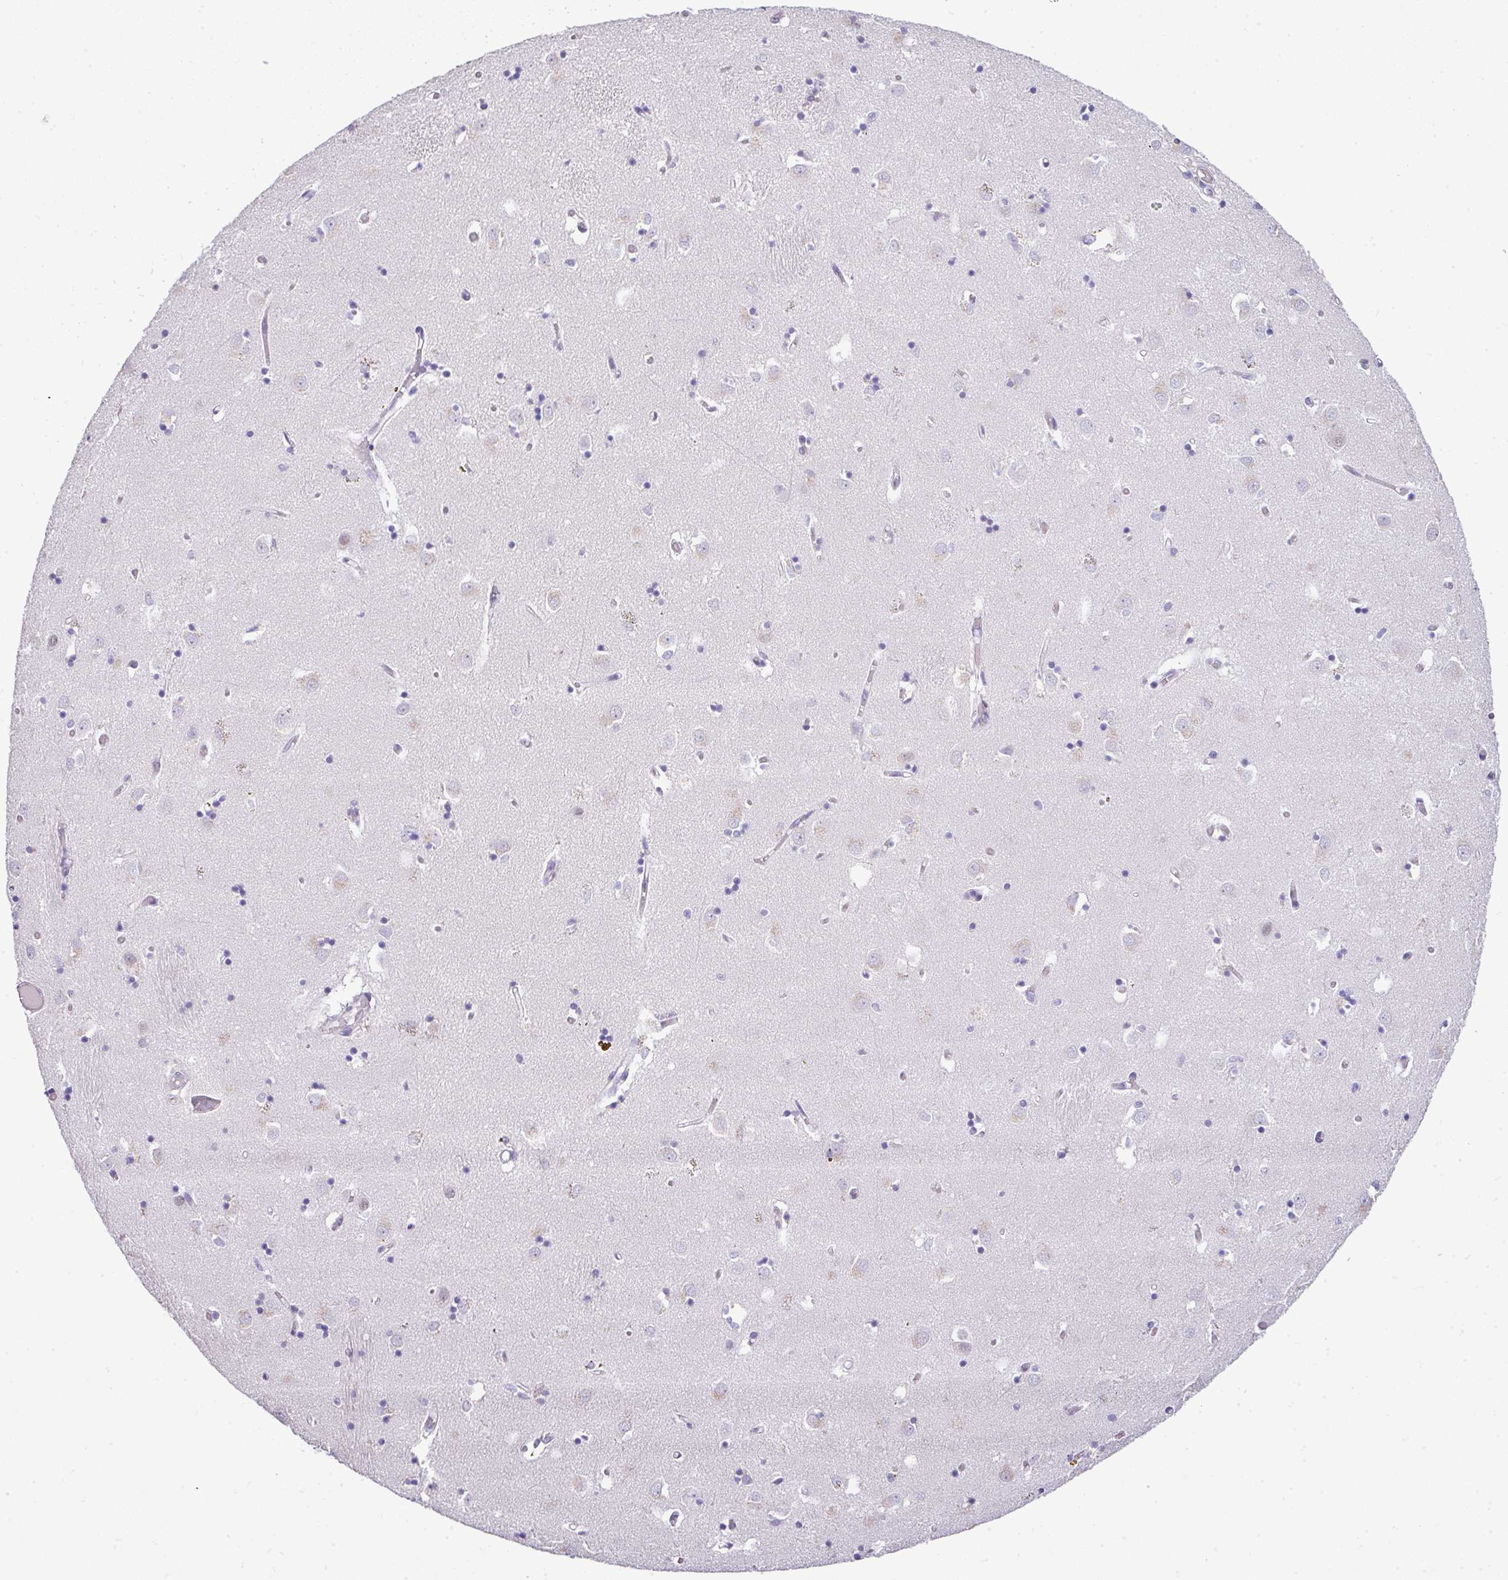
{"staining": {"intensity": "moderate", "quantity": "<25%", "location": "nuclear"}, "tissue": "caudate", "cell_type": "Glial cells", "image_type": "normal", "snomed": [{"axis": "morphology", "description": "Normal tissue, NOS"}, {"axis": "topography", "description": "Lateral ventricle wall"}], "caption": "Immunohistochemistry staining of unremarkable caudate, which demonstrates low levels of moderate nuclear expression in about <25% of glial cells indicating moderate nuclear protein expression. The staining was performed using DAB (brown) for protein detection and nuclei were counterstained in hematoxylin (blue).", "gene": "GCG", "patient": {"sex": "male", "age": 70}}